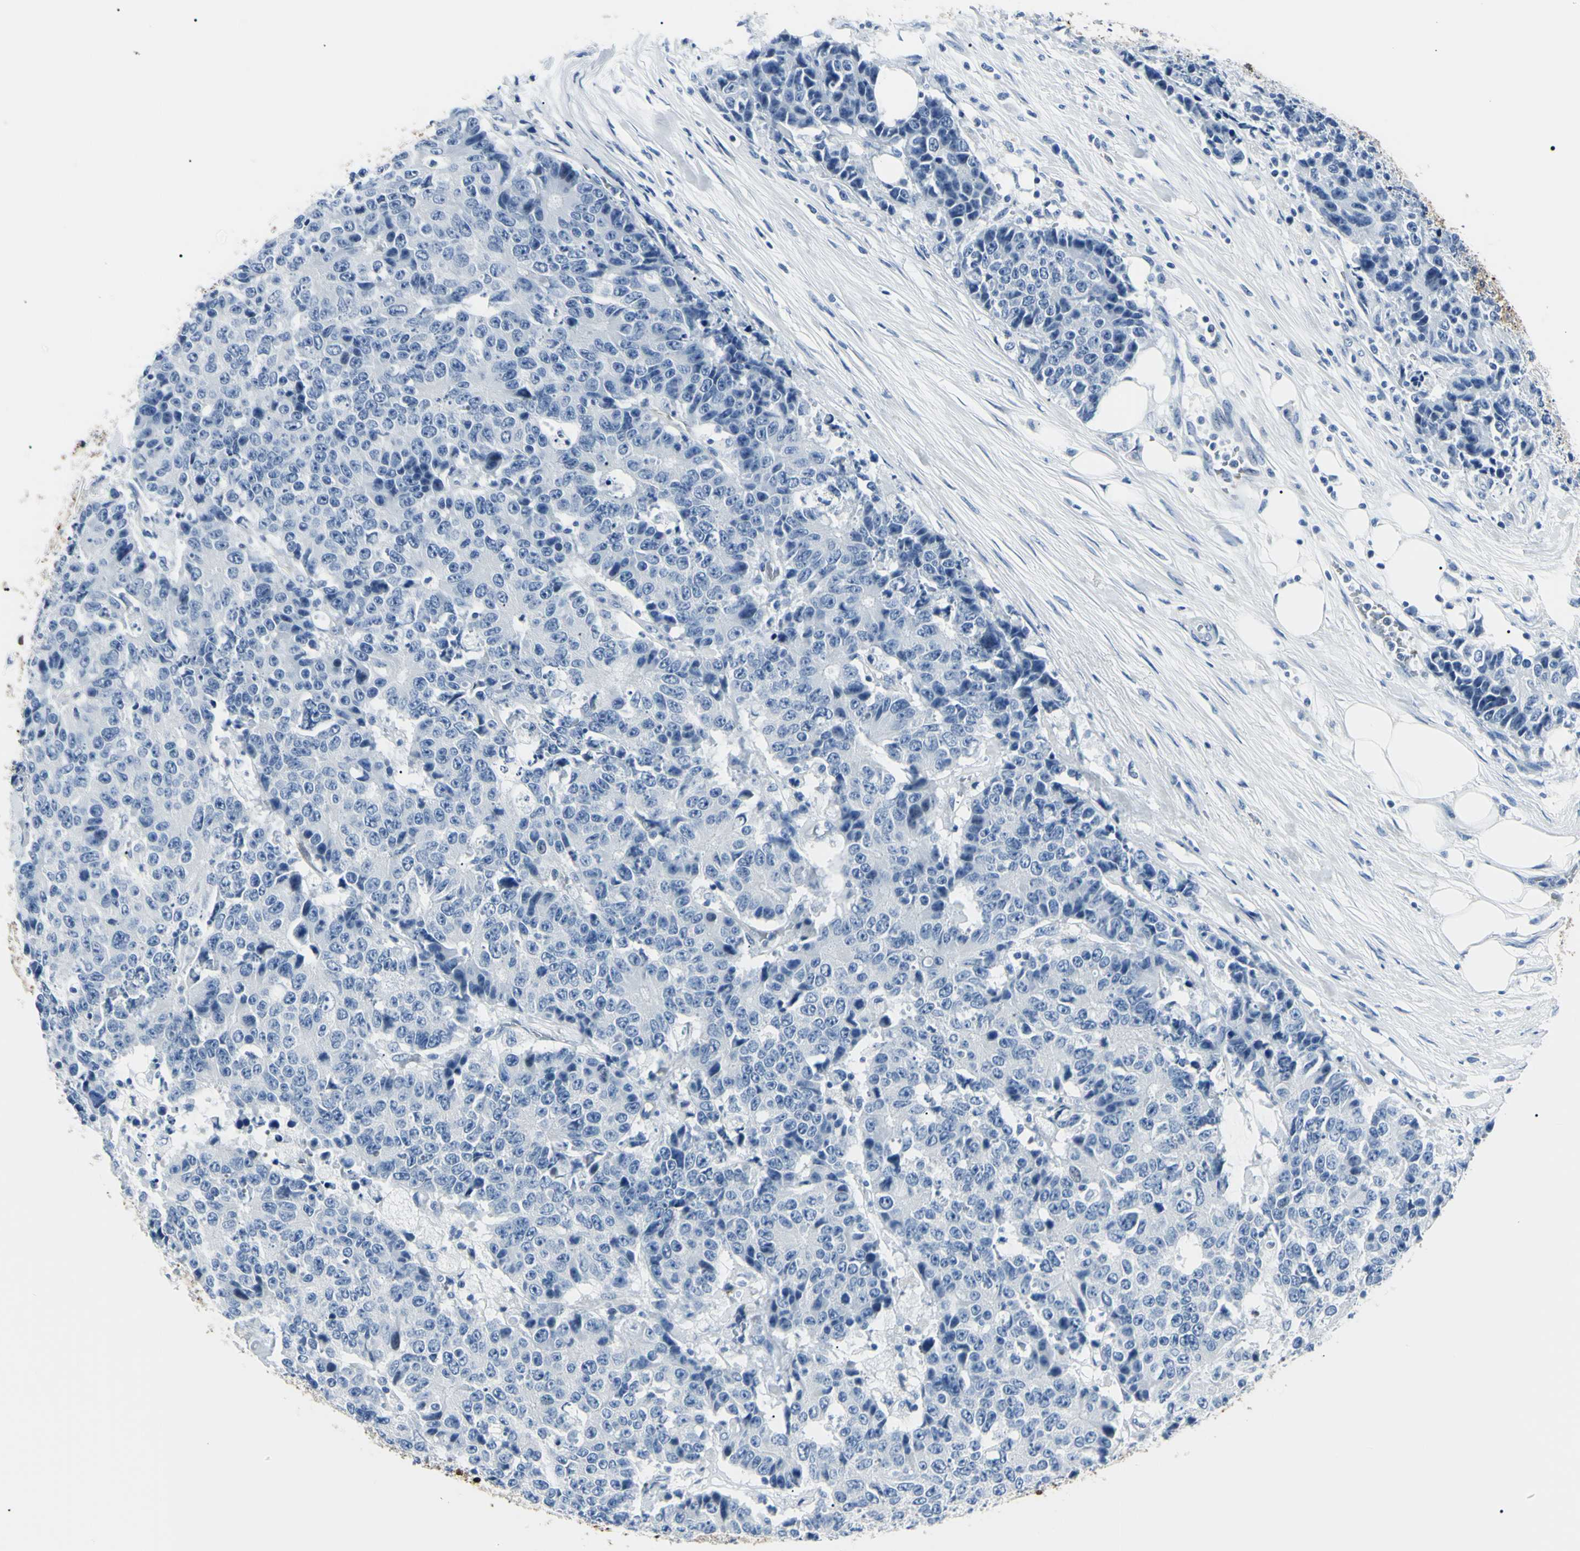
{"staining": {"intensity": "negative", "quantity": "none", "location": "none"}, "tissue": "colorectal cancer", "cell_type": "Tumor cells", "image_type": "cancer", "snomed": [{"axis": "morphology", "description": "Adenocarcinoma, NOS"}, {"axis": "topography", "description": "Colon"}], "caption": "IHC micrograph of human colorectal adenocarcinoma stained for a protein (brown), which displays no staining in tumor cells.", "gene": "CA2", "patient": {"sex": "female", "age": 86}}